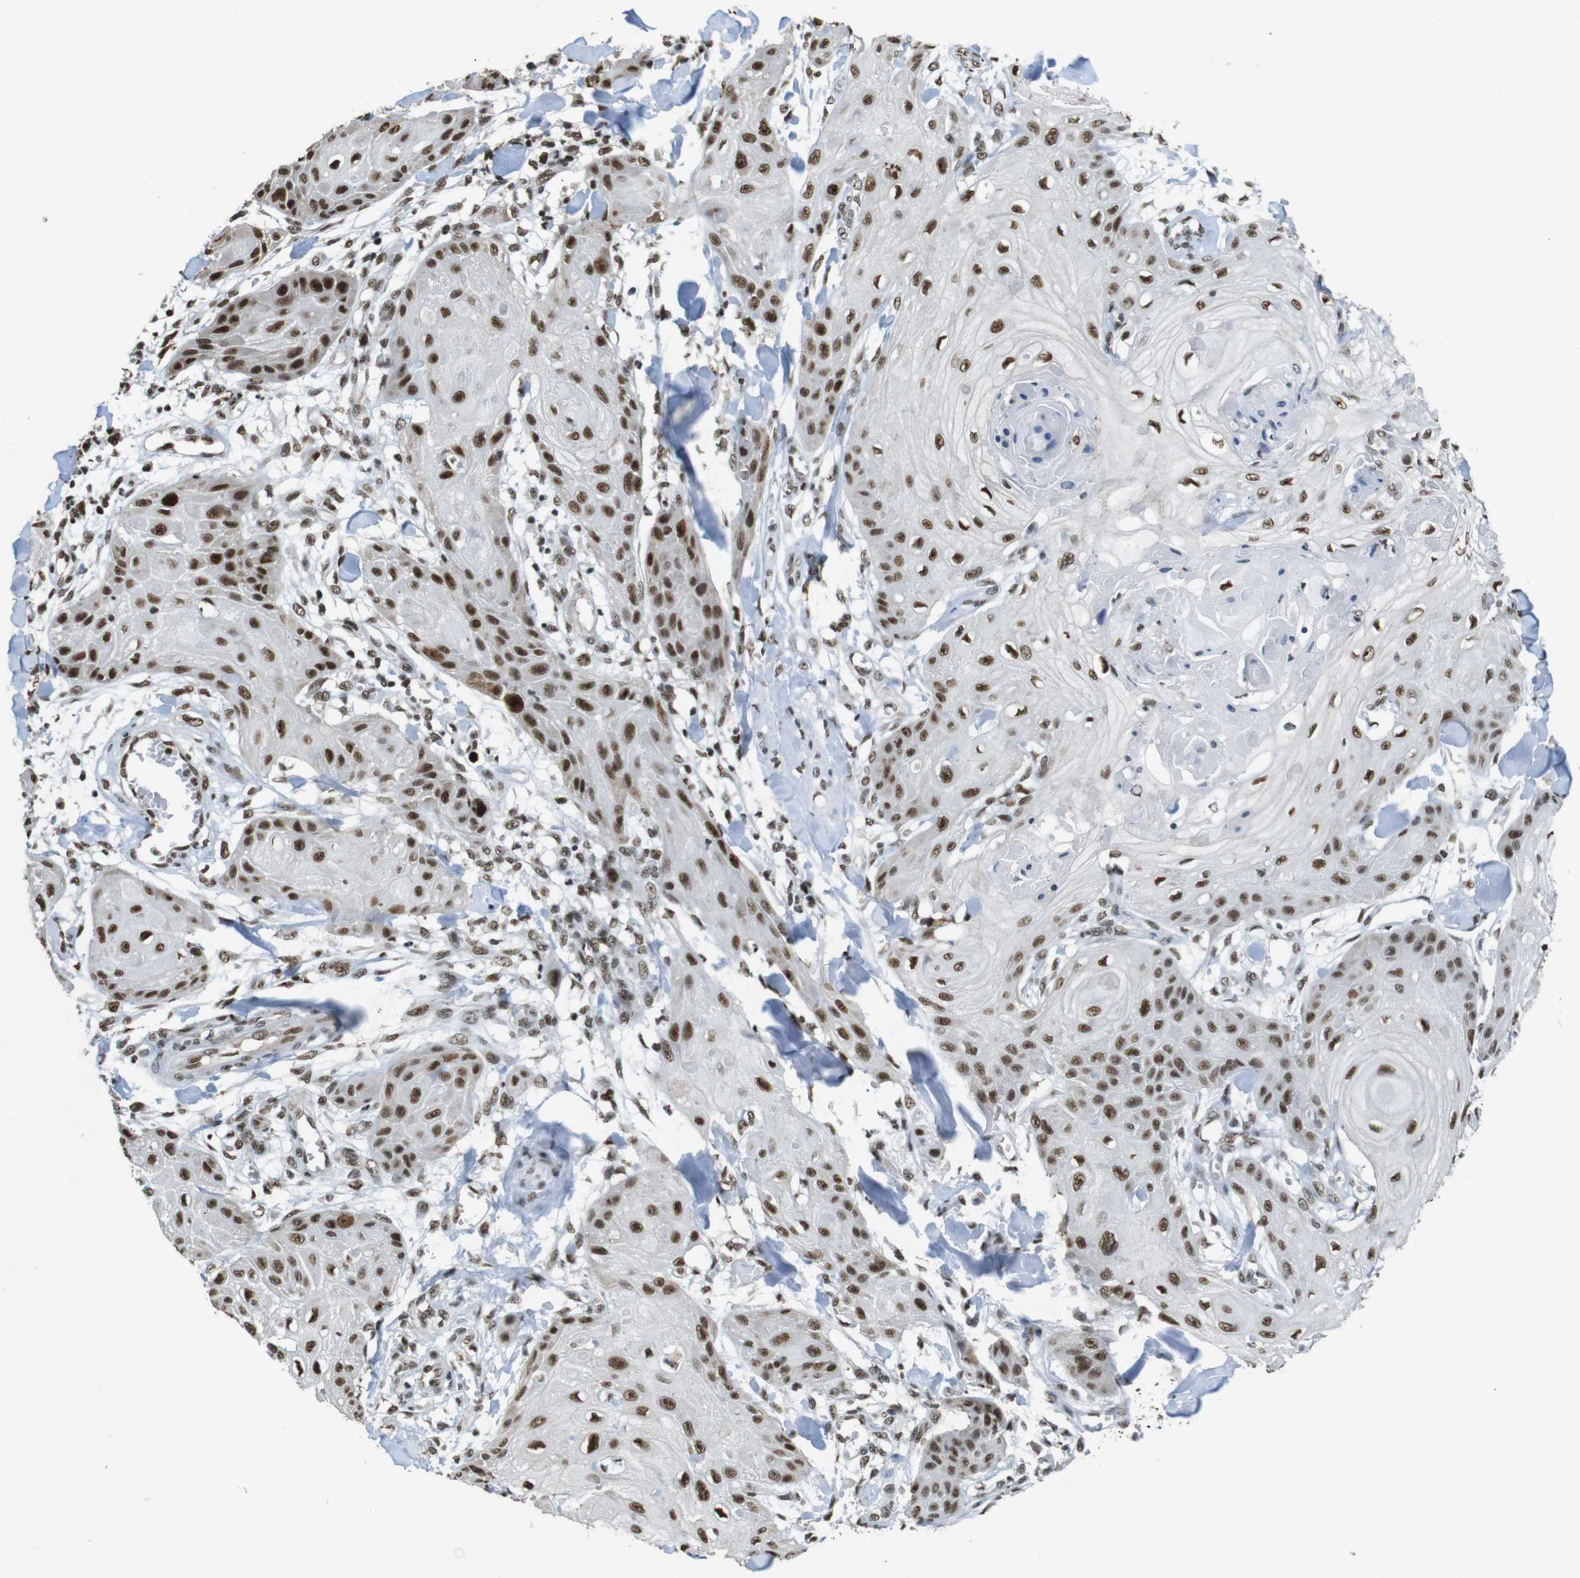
{"staining": {"intensity": "moderate", "quantity": ">75%", "location": "nuclear"}, "tissue": "skin cancer", "cell_type": "Tumor cells", "image_type": "cancer", "snomed": [{"axis": "morphology", "description": "Squamous cell carcinoma, NOS"}, {"axis": "topography", "description": "Skin"}], "caption": "Protein analysis of squamous cell carcinoma (skin) tissue exhibits moderate nuclear positivity in approximately >75% of tumor cells.", "gene": "CSNK2B", "patient": {"sex": "male", "age": 74}}